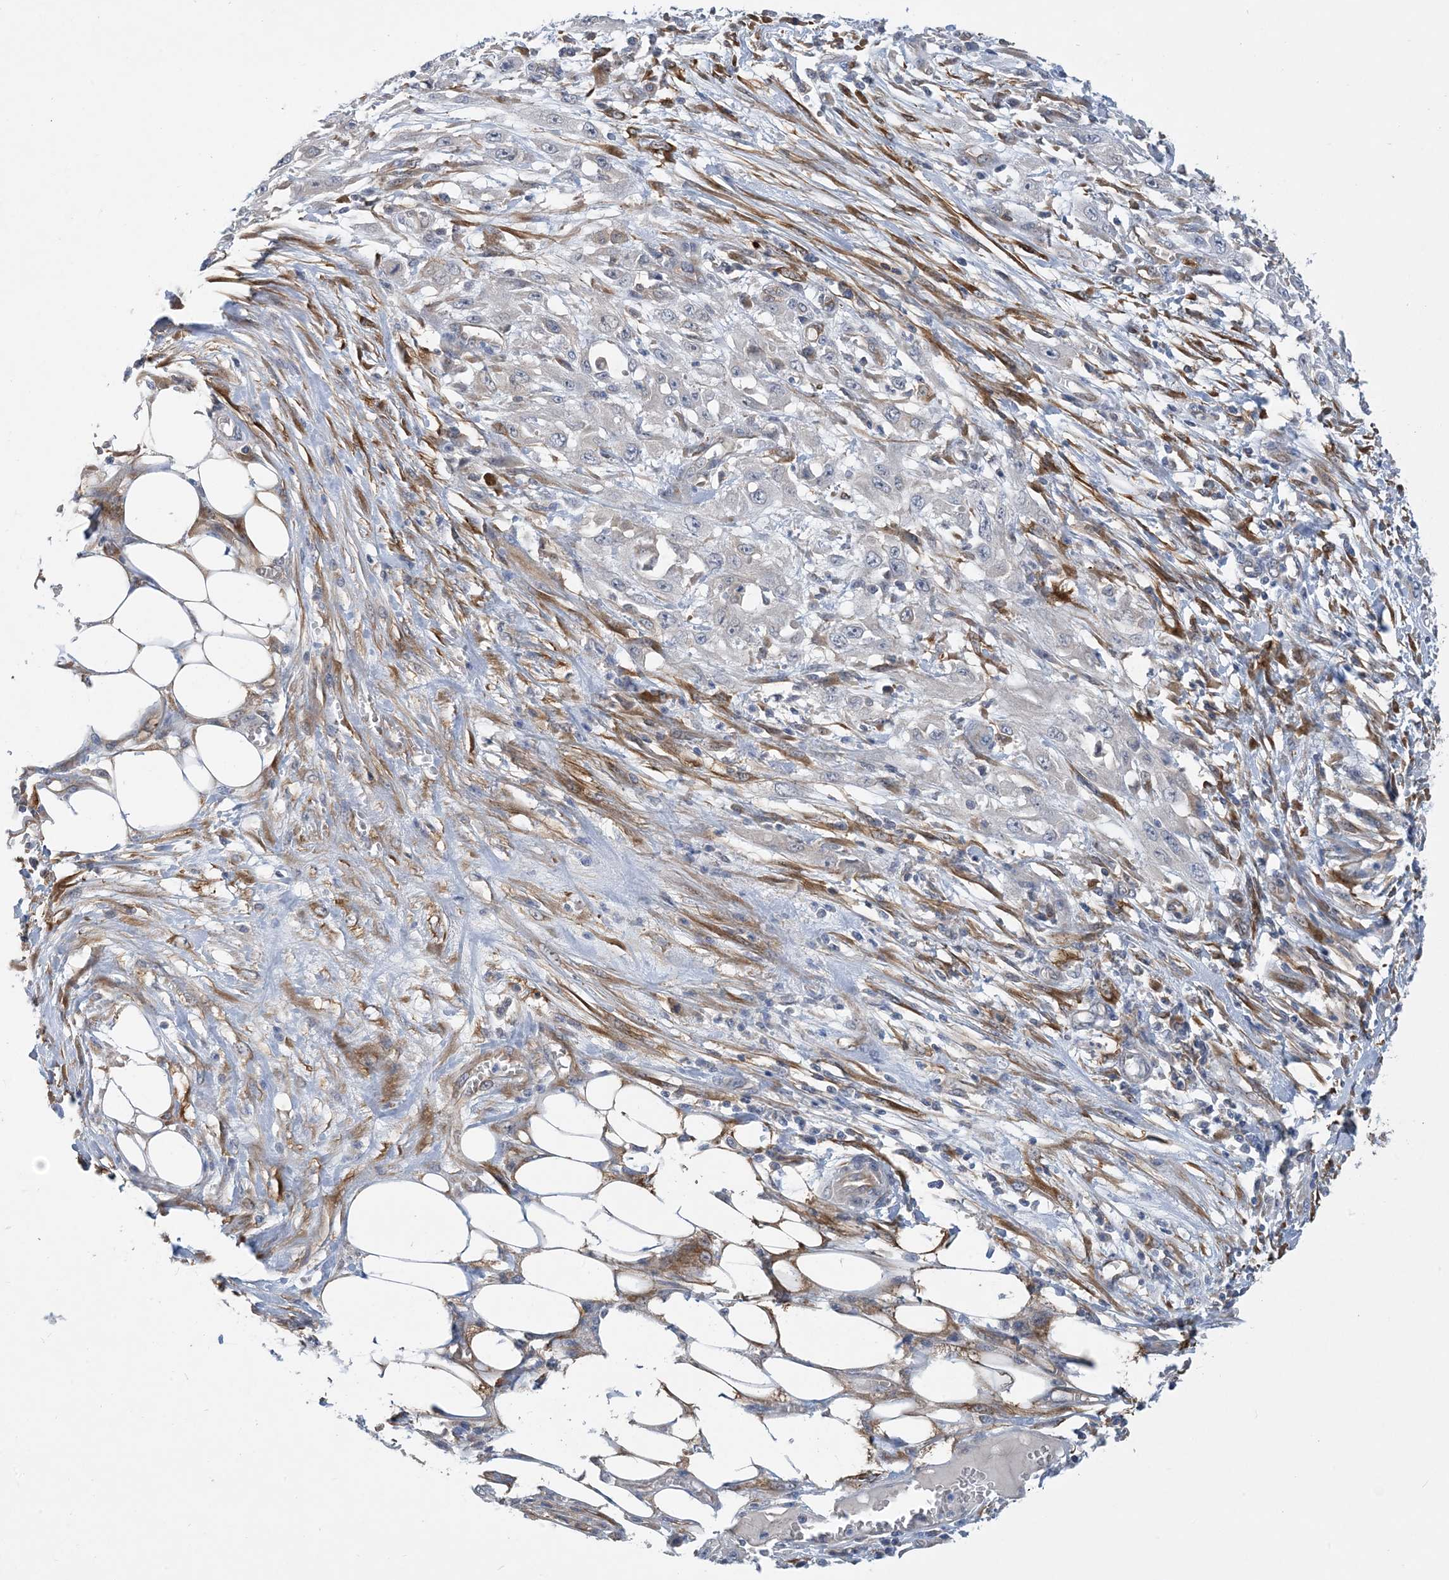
{"staining": {"intensity": "negative", "quantity": "none", "location": "none"}, "tissue": "skin cancer", "cell_type": "Tumor cells", "image_type": "cancer", "snomed": [{"axis": "morphology", "description": "Squamous cell carcinoma, NOS"}, {"axis": "morphology", "description": "Squamous cell carcinoma, metastatic, NOS"}, {"axis": "topography", "description": "Skin"}, {"axis": "topography", "description": "Lymph node"}], "caption": "Micrograph shows no protein expression in tumor cells of metastatic squamous cell carcinoma (skin) tissue.", "gene": "EIF2A", "patient": {"sex": "male", "age": 75}}